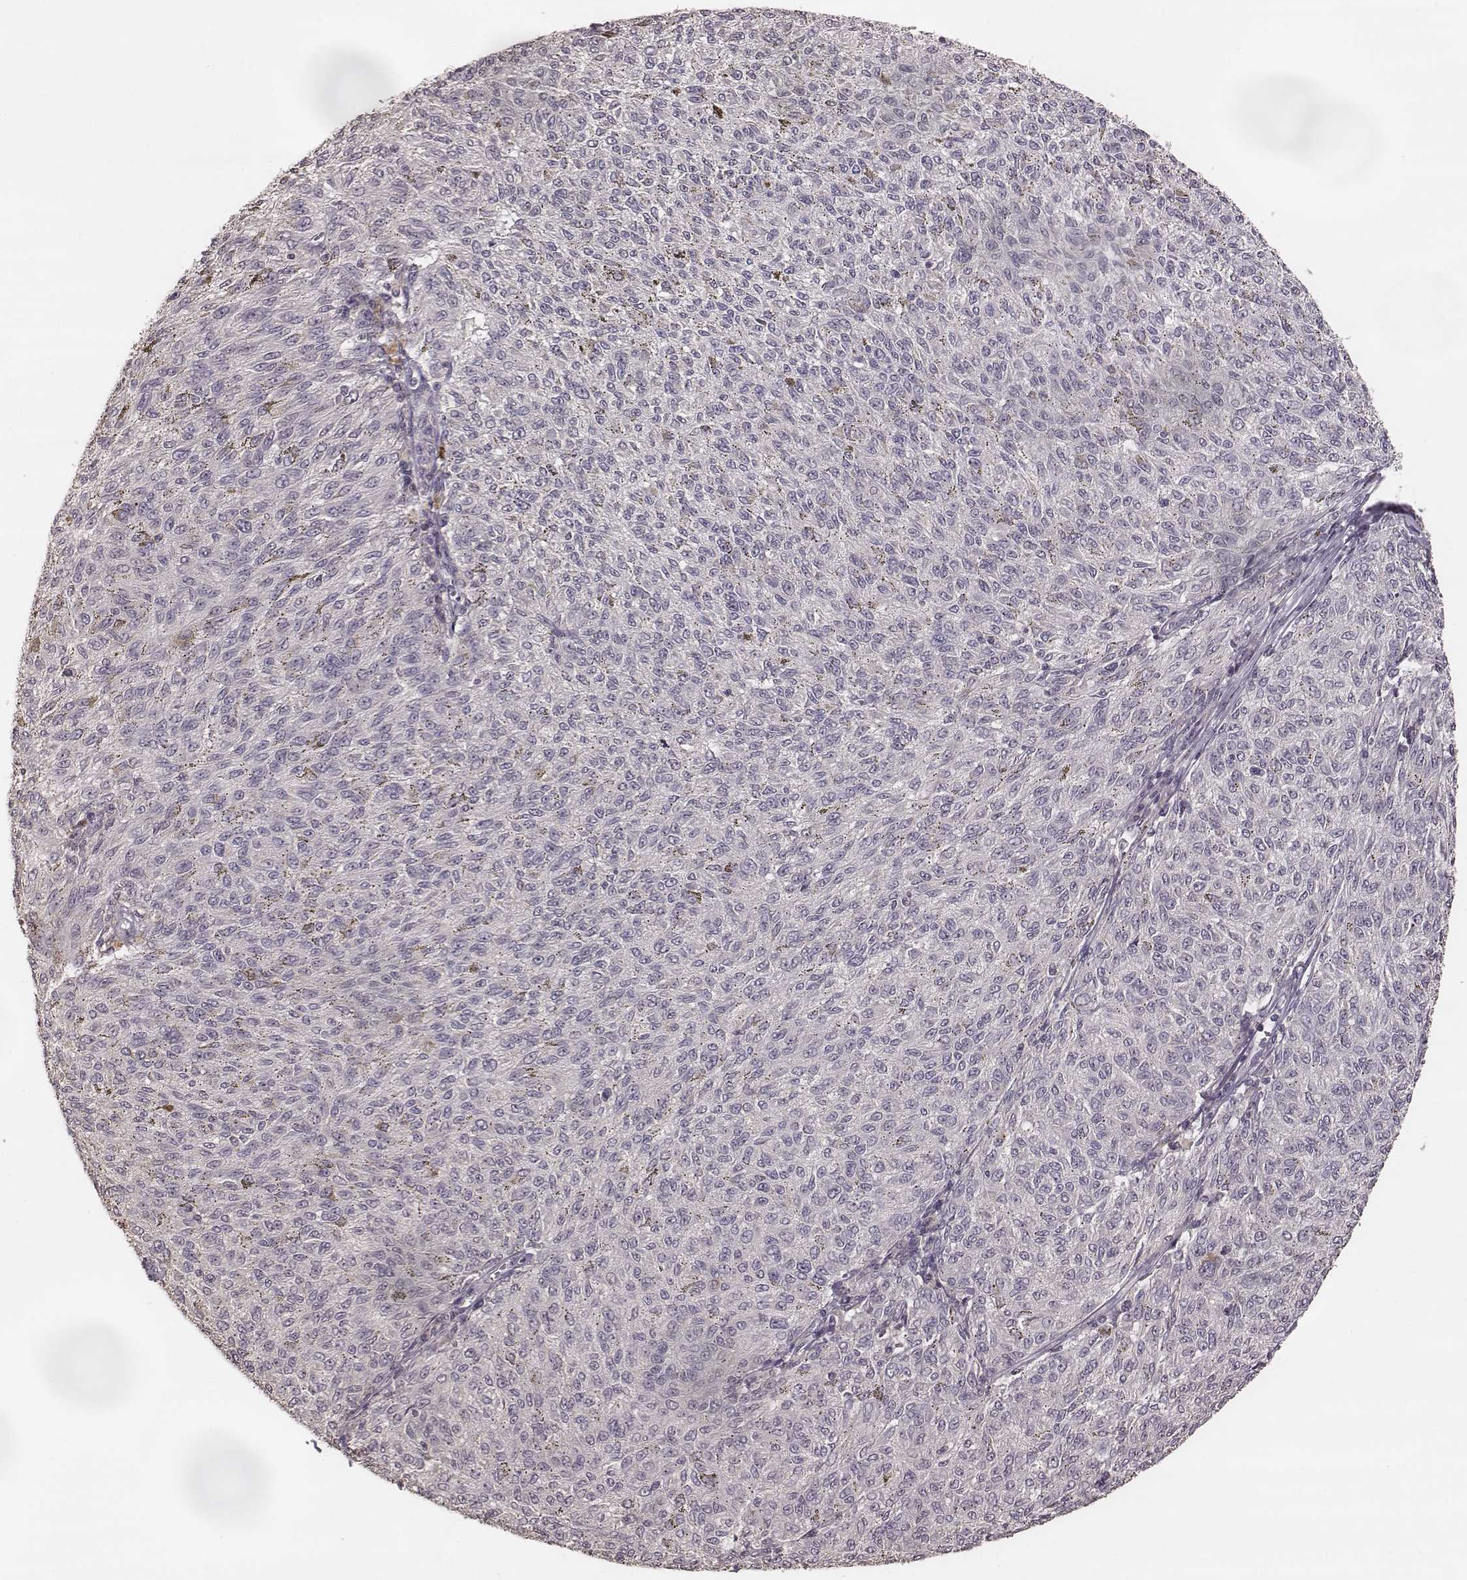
{"staining": {"intensity": "negative", "quantity": "none", "location": "none"}, "tissue": "melanoma", "cell_type": "Tumor cells", "image_type": "cancer", "snomed": [{"axis": "morphology", "description": "Malignant melanoma, NOS"}, {"axis": "topography", "description": "Skin"}], "caption": "Melanoma was stained to show a protein in brown. There is no significant positivity in tumor cells.", "gene": "LY6K", "patient": {"sex": "female", "age": 72}}